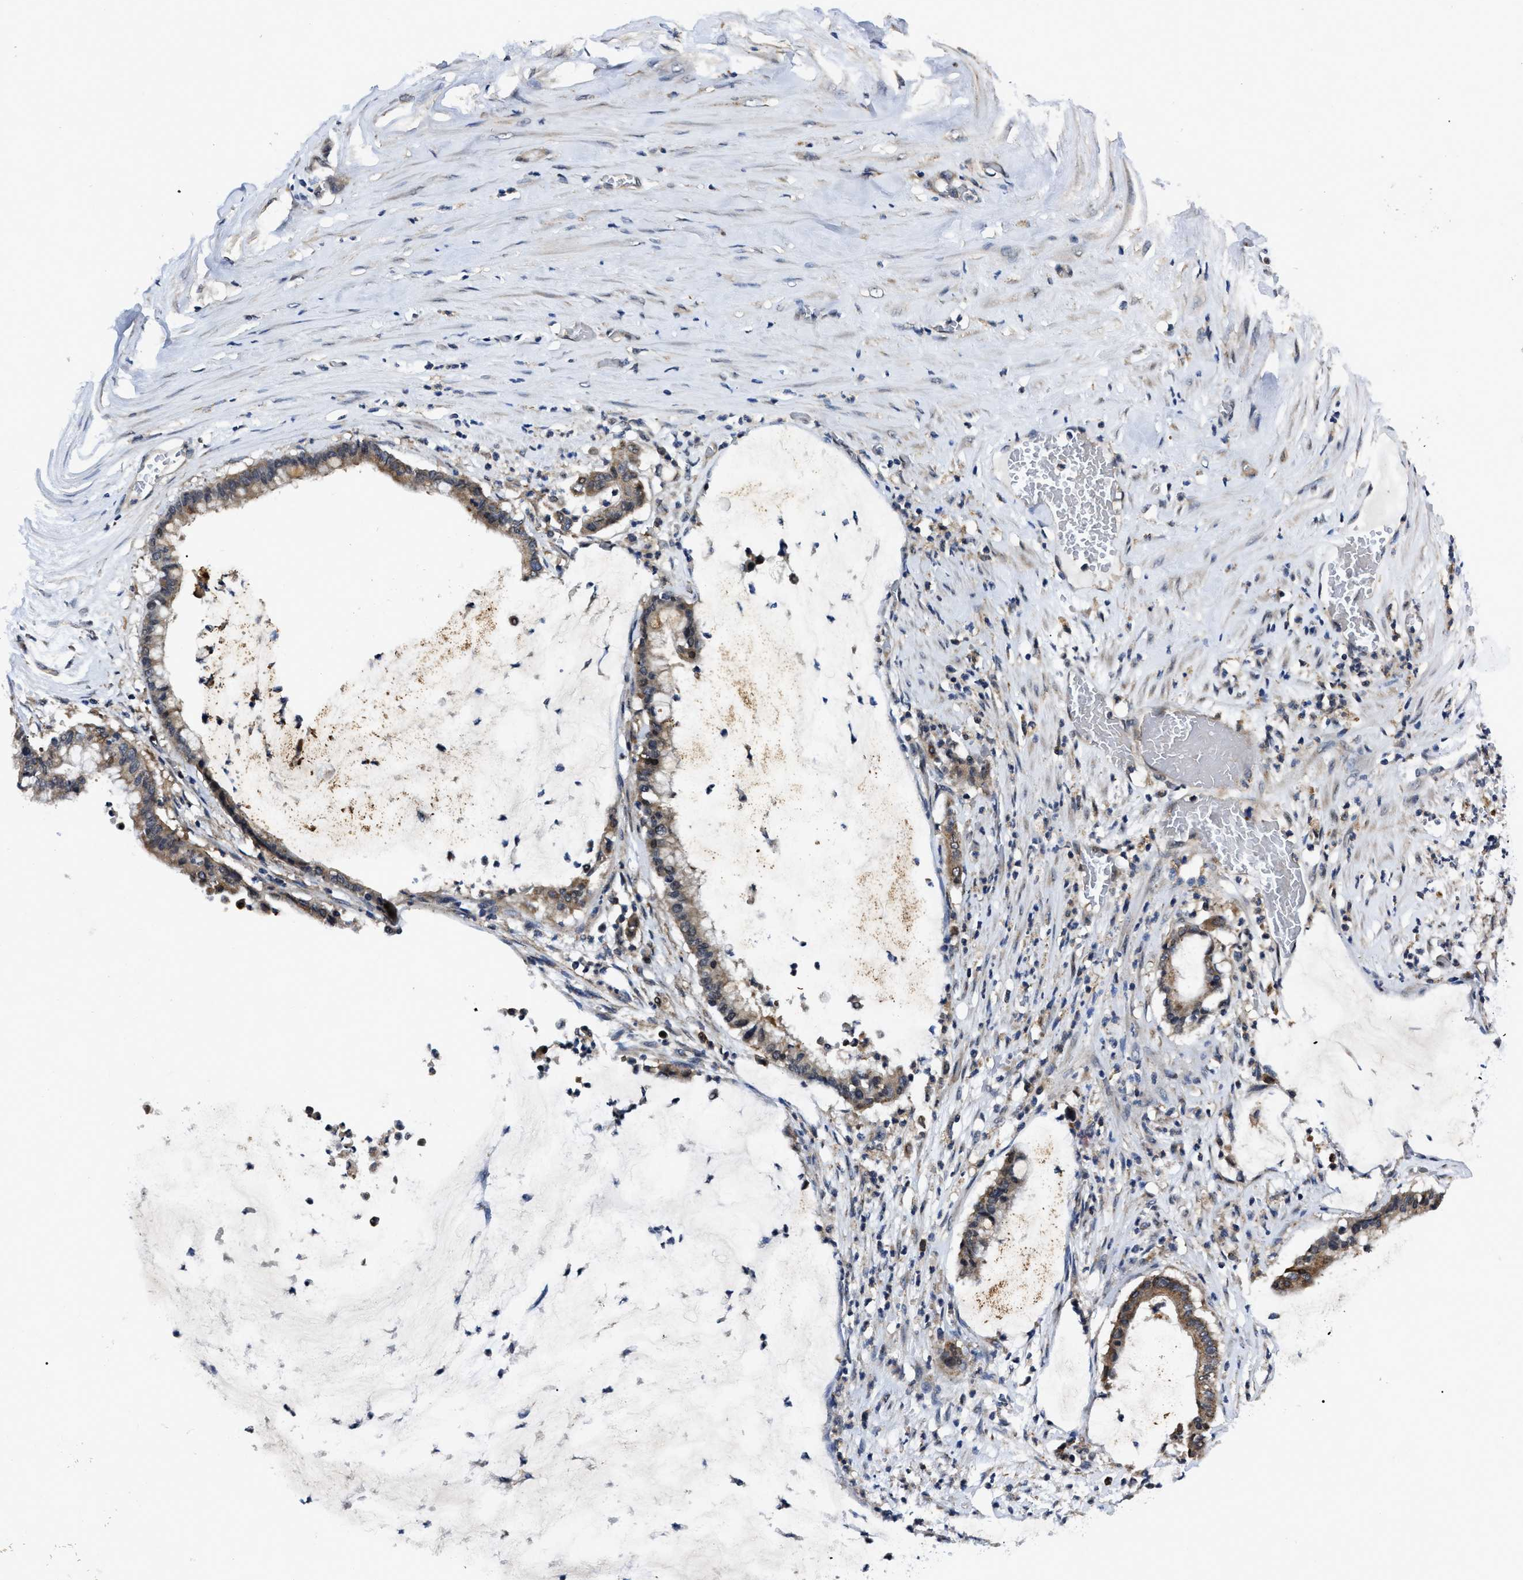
{"staining": {"intensity": "moderate", "quantity": ">75%", "location": "cytoplasmic/membranous"}, "tissue": "pancreatic cancer", "cell_type": "Tumor cells", "image_type": "cancer", "snomed": [{"axis": "morphology", "description": "Adenocarcinoma, NOS"}, {"axis": "topography", "description": "Pancreas"}], "caption": "Immunohistochemical staining of human pancreatic cancer (adenocarcinoma) exhibits medium levels of moderate cytoplasmic/membranous positivity in about >75% of tumor cells.", "gene": "GET4", "patient": {"sex": "male", "age": 41}}